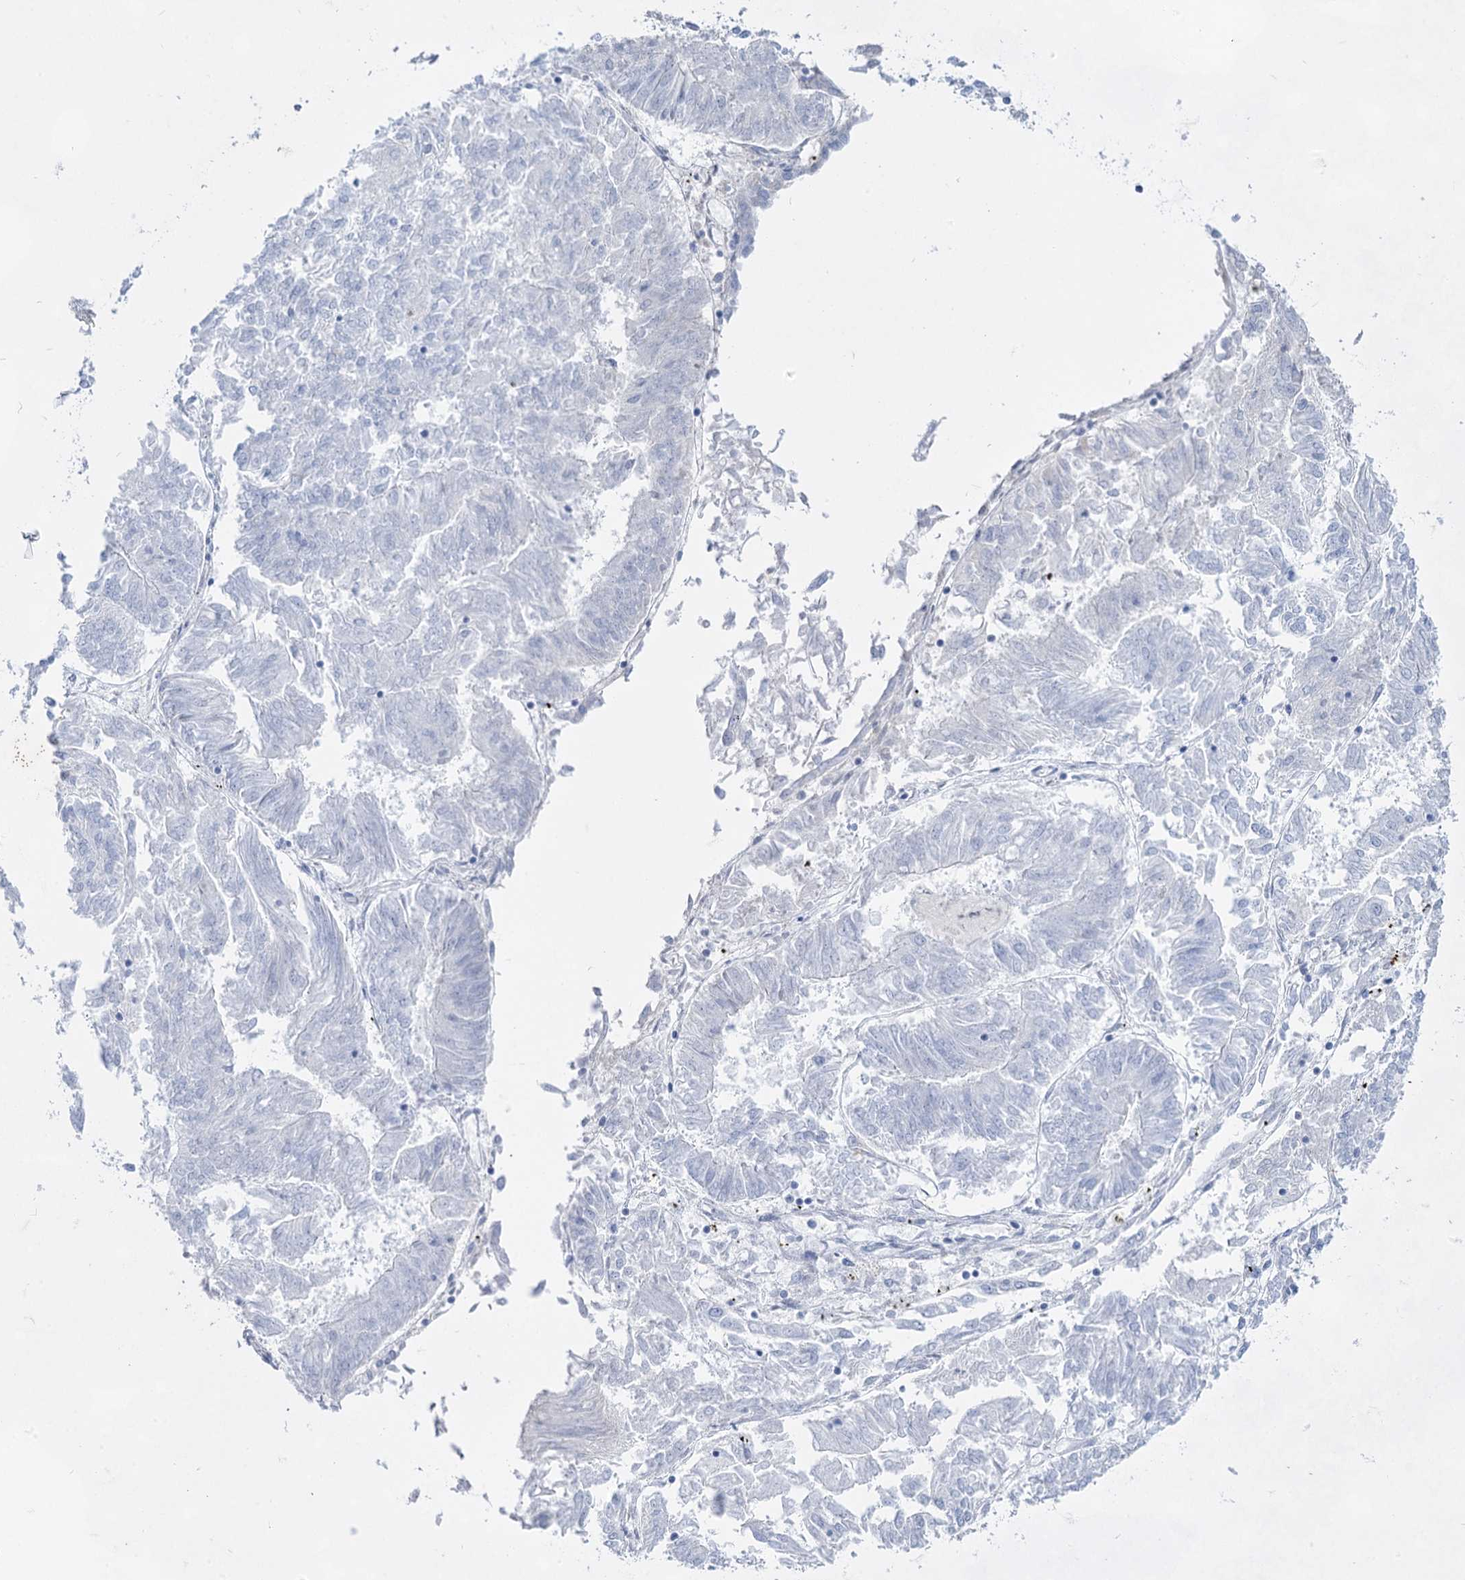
{"staining": {"intensity": "negative", "quantity": "none", "location": "none"}, "tissue": "endometrial cancer", "cell_type": "Tumor cells", "image_type": "cancer", "snomed": [{"axis": "morphology", "description": "Adenocarcinoma, NOS"}, {"axis": "topography", "description": "Endometrium"}], "caption": "Tumor cells show no significant positivity in endometrial cancer.", "gene": "ACRV1", "patient": {"sex": "female", "age": 58}}